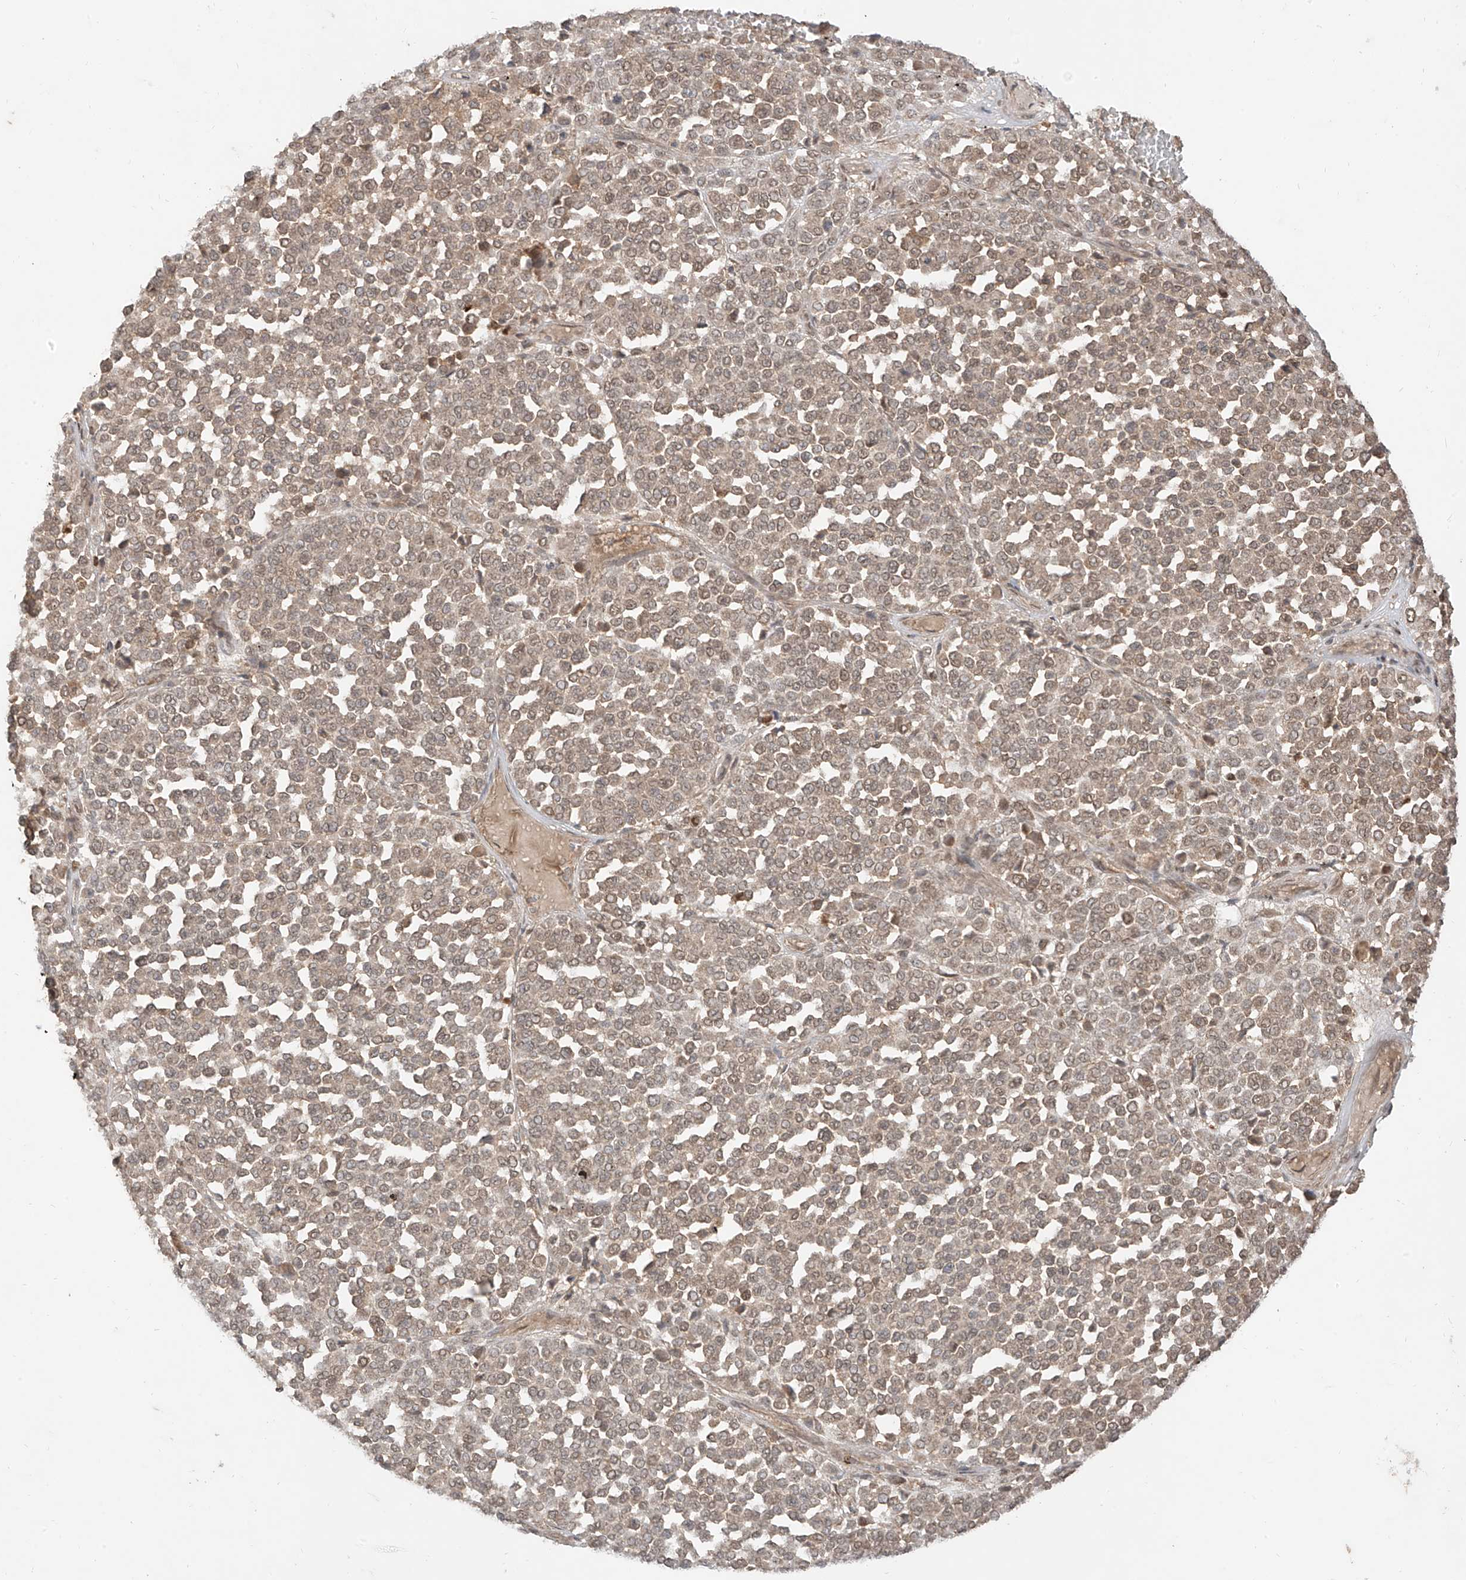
{"staining": {"intensity": "weak", "quantity": ">75%", "location": "cytoplasmic/membranous,nuclear"}, "tissue": "melanoma", "cell_type": "Tumor cells", "image_type": "cancer", "snomed": [{"axis": "morphology", "description": "Malignant melanoma, Metastatic site"}, {"axis": "topography", "description": "Pancreas"}], "caption": "Tumor cells show low levels of weak cytoplasmic/membranous and nuclear positivity in about >75% of cells in malignant melanoma (metastatic site).", "gene": "LCOR", "patient": {"sex": "female", "age": 30}}